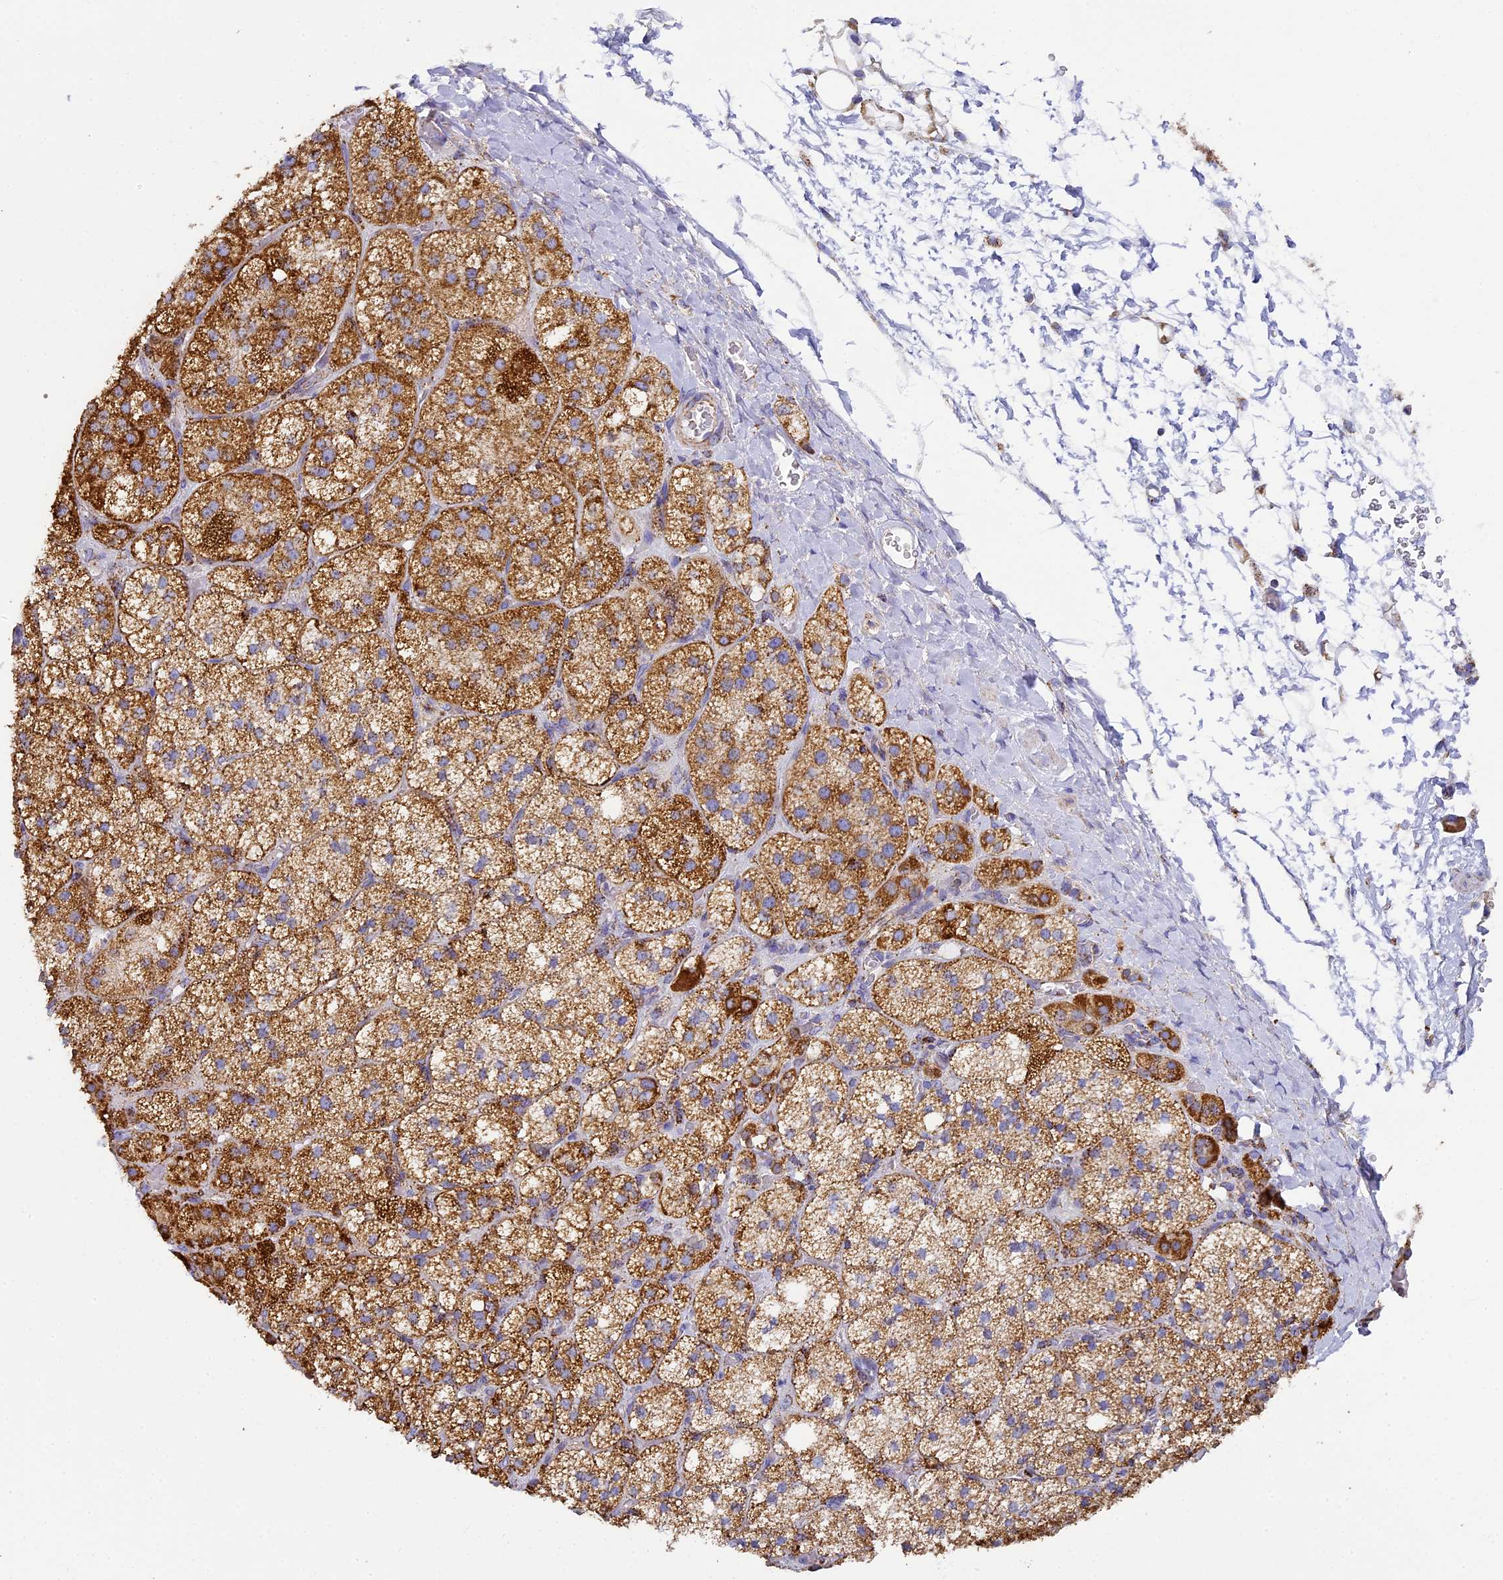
{"staining": {"intensity": "strong", "quantity": ">75%", "location": "cytoplasmic/membranous"}, "tissue": "adrenal gland", "cell_type": "Glandular cells", "image_type": "normal", "snomed": [{"axis": "morphology", "description": "Normal tissue, NOS"}, {"axis": "topography", "description": "Adrenal gland"}], "caption": "Protein staining of benign adrenal gland exhibits strong cytoplasmic/membranous staining in about >75% of glandular cells.", "gene": "STK17A", "patient": {"sex": "male", "age": 61}}